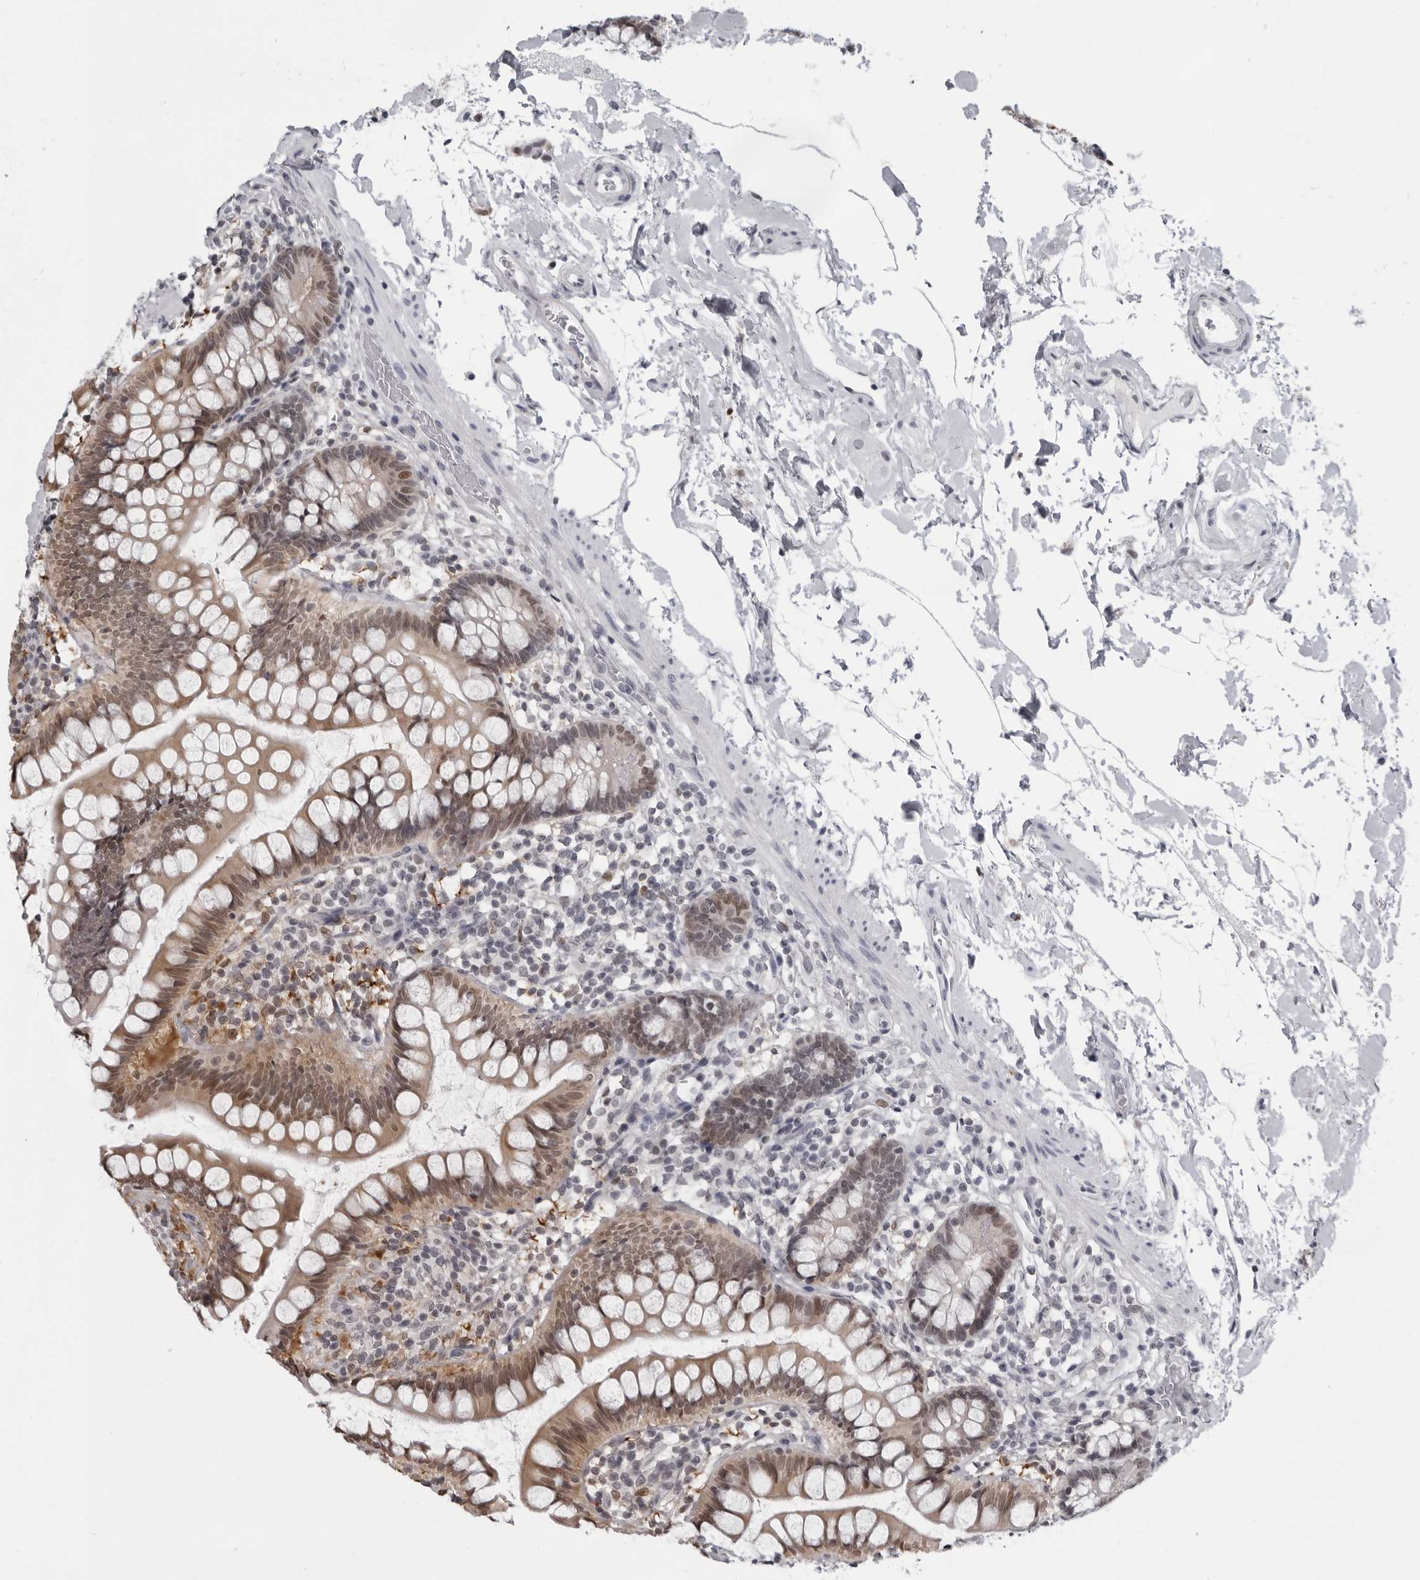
{"staining": {"intensity": "weak", "quantity": "25%-75%", "location": "cytoplasmic/membranous,nuclear"}, "tissue": "small intestine", "cell_type": "Glandular cells", "image_type": "normal", "snomed": [{"axis": "morphology", "description": "Normal tissue, NOS"}, {"axis": "topography", "description": "Small intestine"}], "caption": "DAB (3,3'-diaminobenzidine) immunohistochemical staining of benign human small intestine displays weak cytoplasmic/membranous,nuclear protein positivity in approximately 25%-75% of glandular cells. Immunohistochemistry (ihc) stains the protein in brown and the nuclei are stained blue.", "gene": "LZIC", "patient": {"sex": "female", "age": 84}}